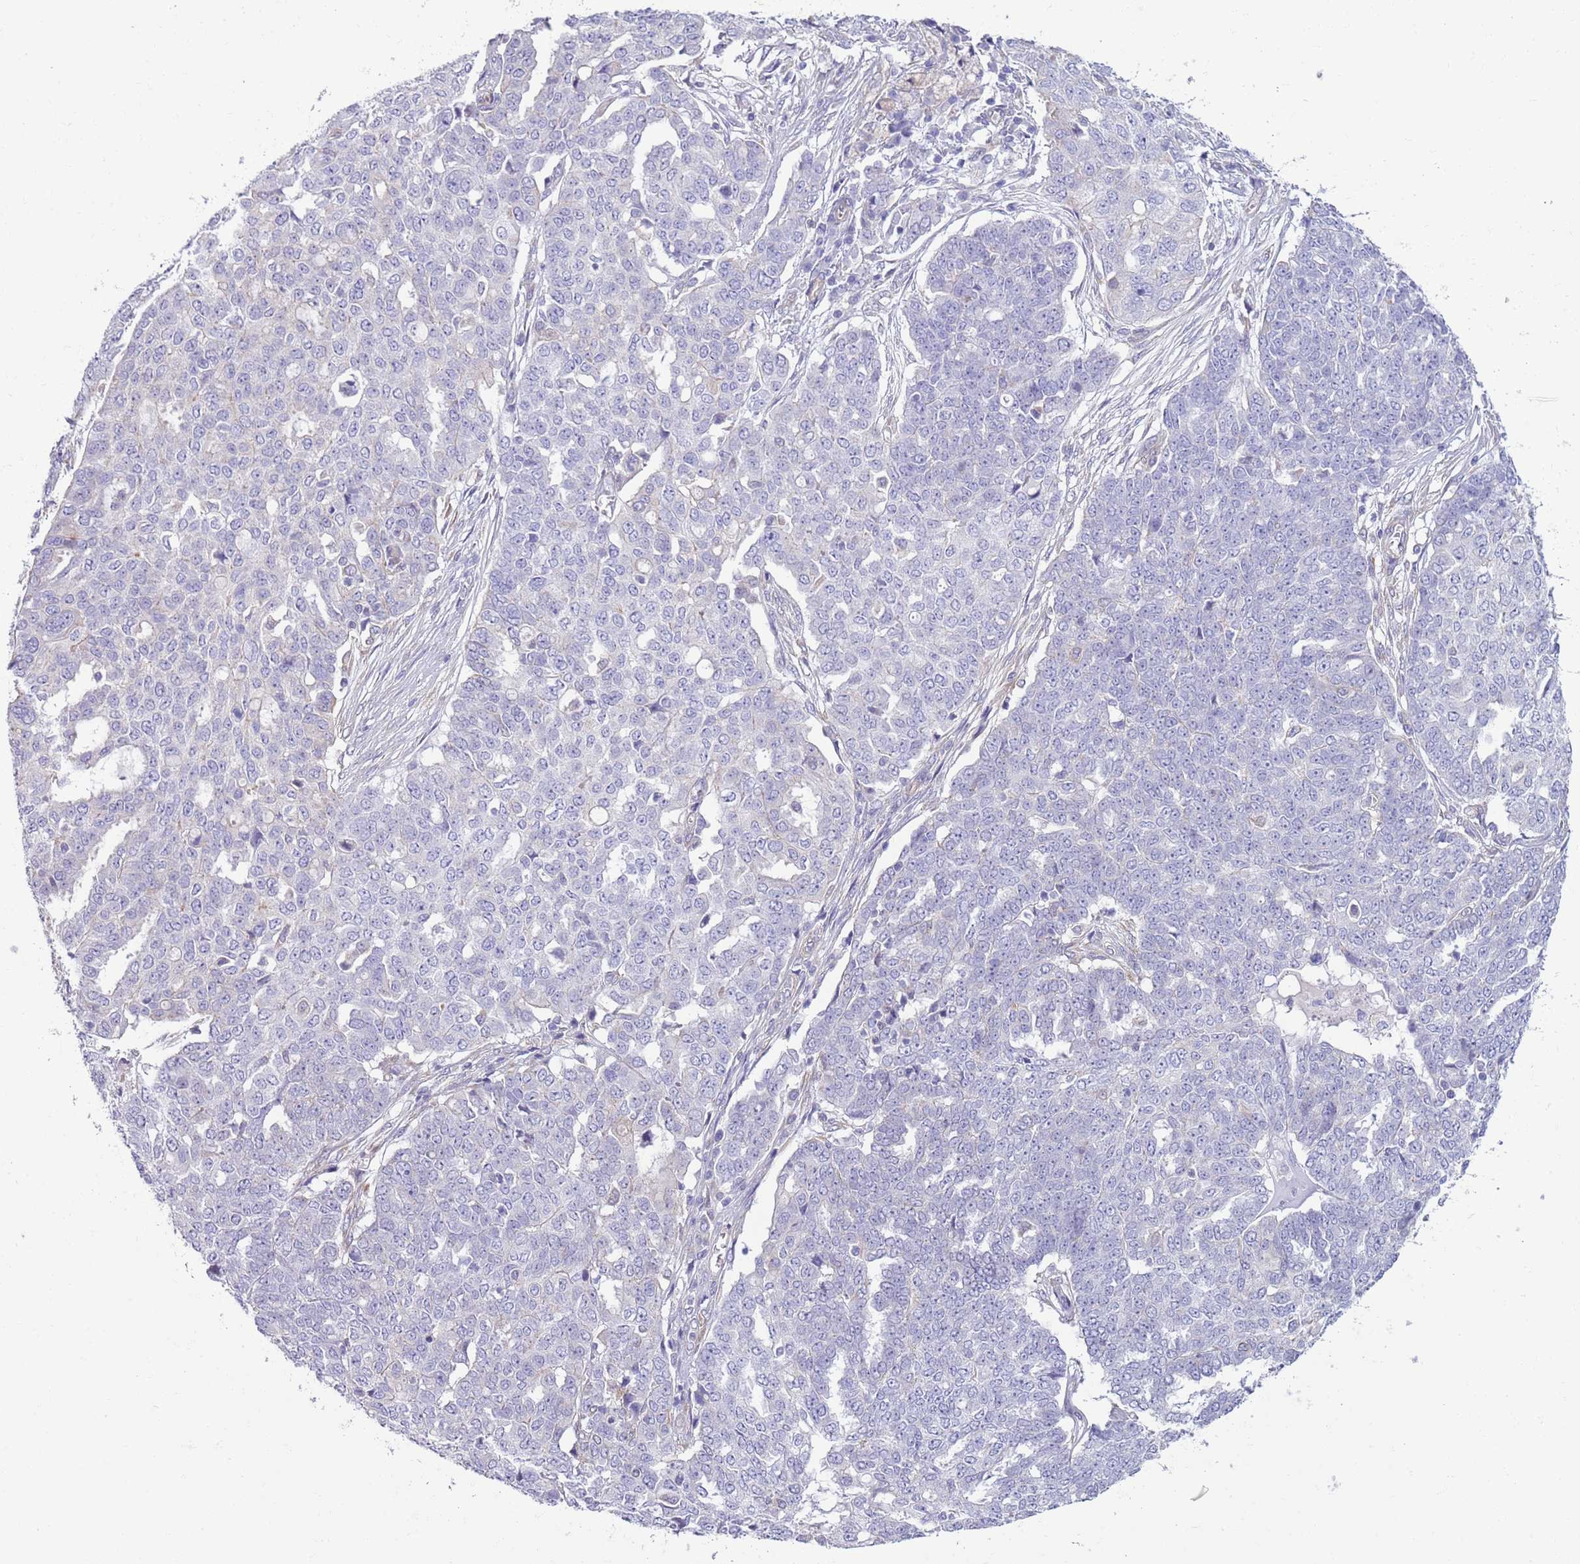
{"staining": {"intensity": "negative", "quantity": "none", "location": "none"}, "tissue": "ovarian cancer", "cell_type": "Tumor cells", "image_type": "cancer", "snomed": [{"axis": "morphology", "description": "Cystadenocarcinoma, serous, NOS"}, {"axis": "topography", "description": "Soft tissue"}, {"axis": "topography", "description": "Ovary"}], "caption": "Serous cystadenocarcinoma (ovarian) was stained to show a protein in brown. There is no significant positivity in tumor cells.", "gene": "RBP3", "patient": {"sex": "female", "age": 57}}